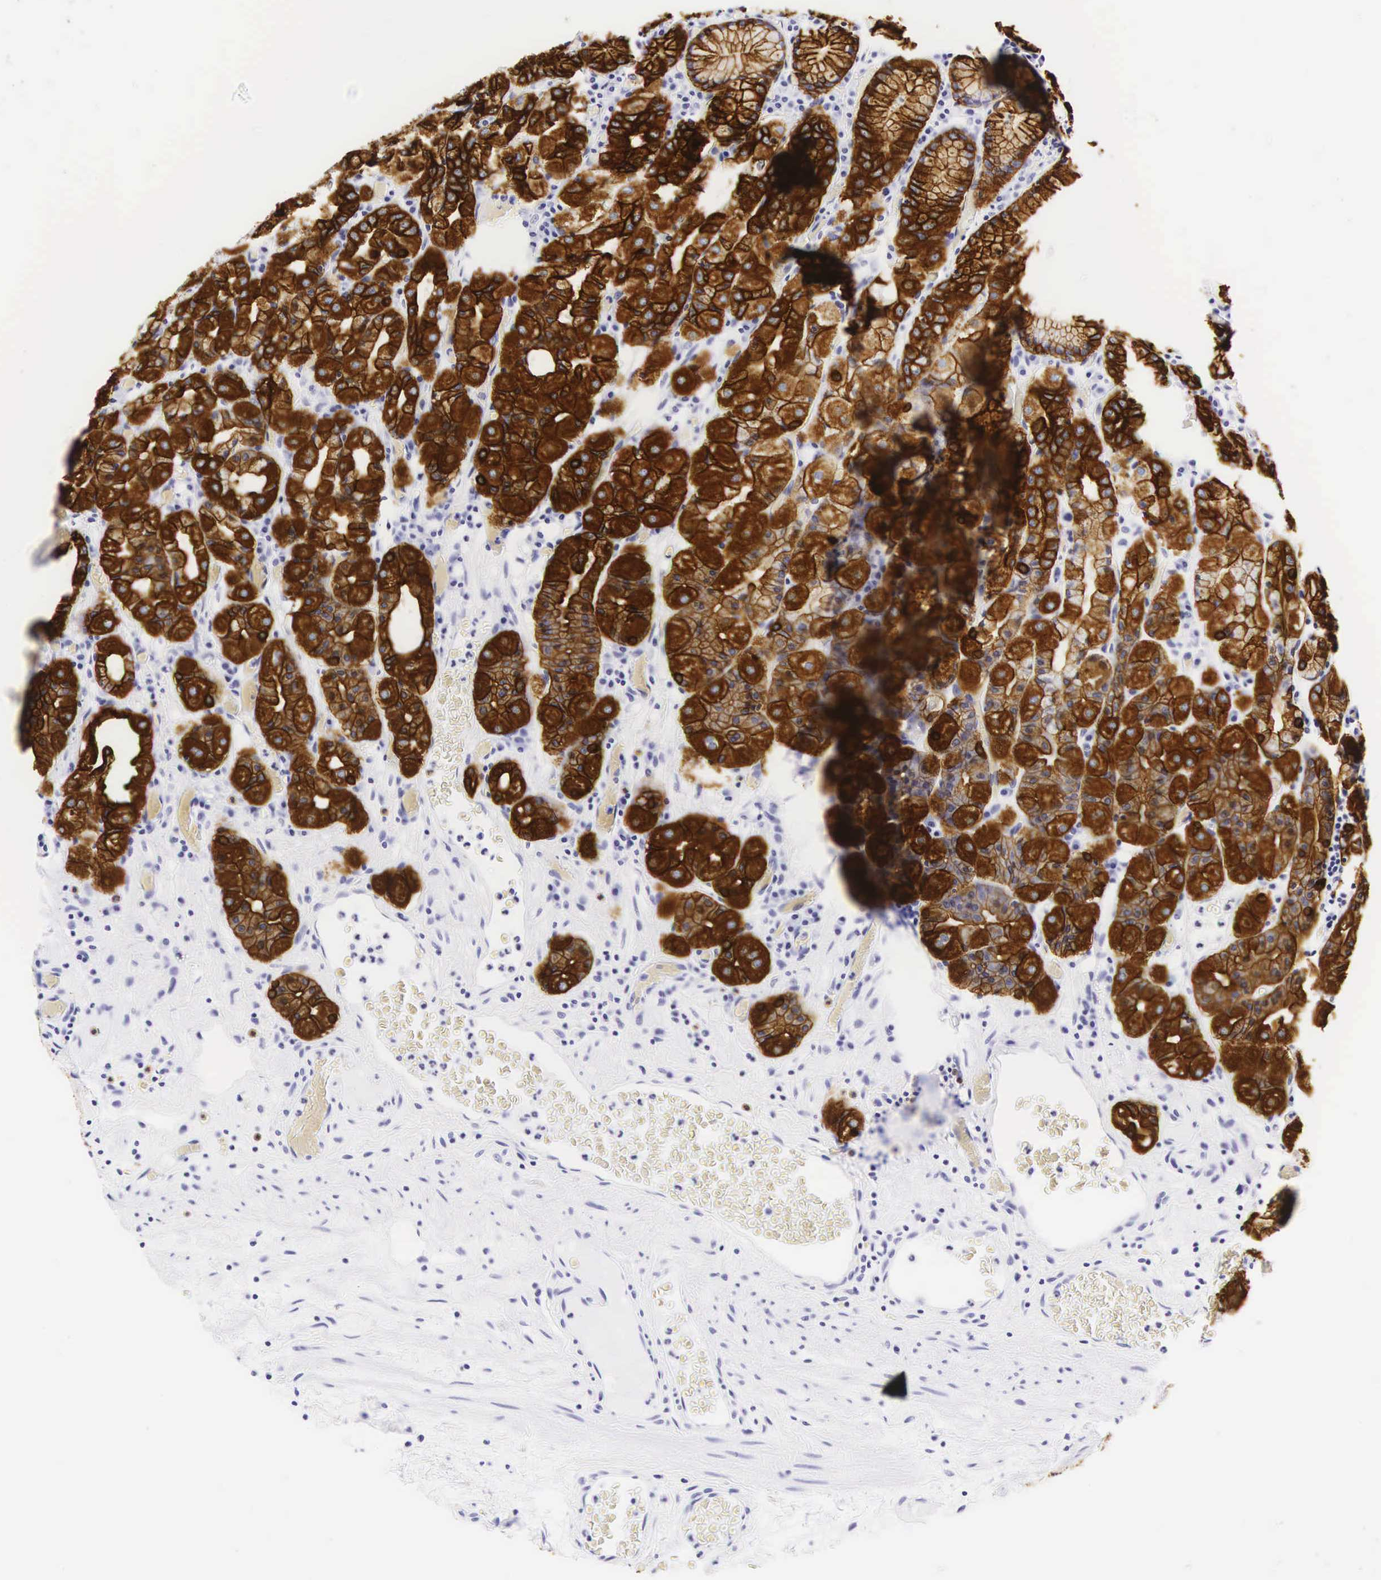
{"staining": {"intensity": "strong", "quantity": ">75%", "location": "cytoplasmic/membranous"}, "tissue": "stomach", "cell_type": "Glandular cells", "image_type": "normal", "snomed": [{"axis": "morphology", "description": "Normal tissue, NOS"}, {"axis": "topography", "description": "Stomach, lower"}], "caption": "This photomicrograph displays IHC staining of normal stomach, with high strong cytoplasmic/membranous positivity in approximately >75% of glandular cells.", "gene": "KRT18", "patient": {"sex": "male", "age": 58}}